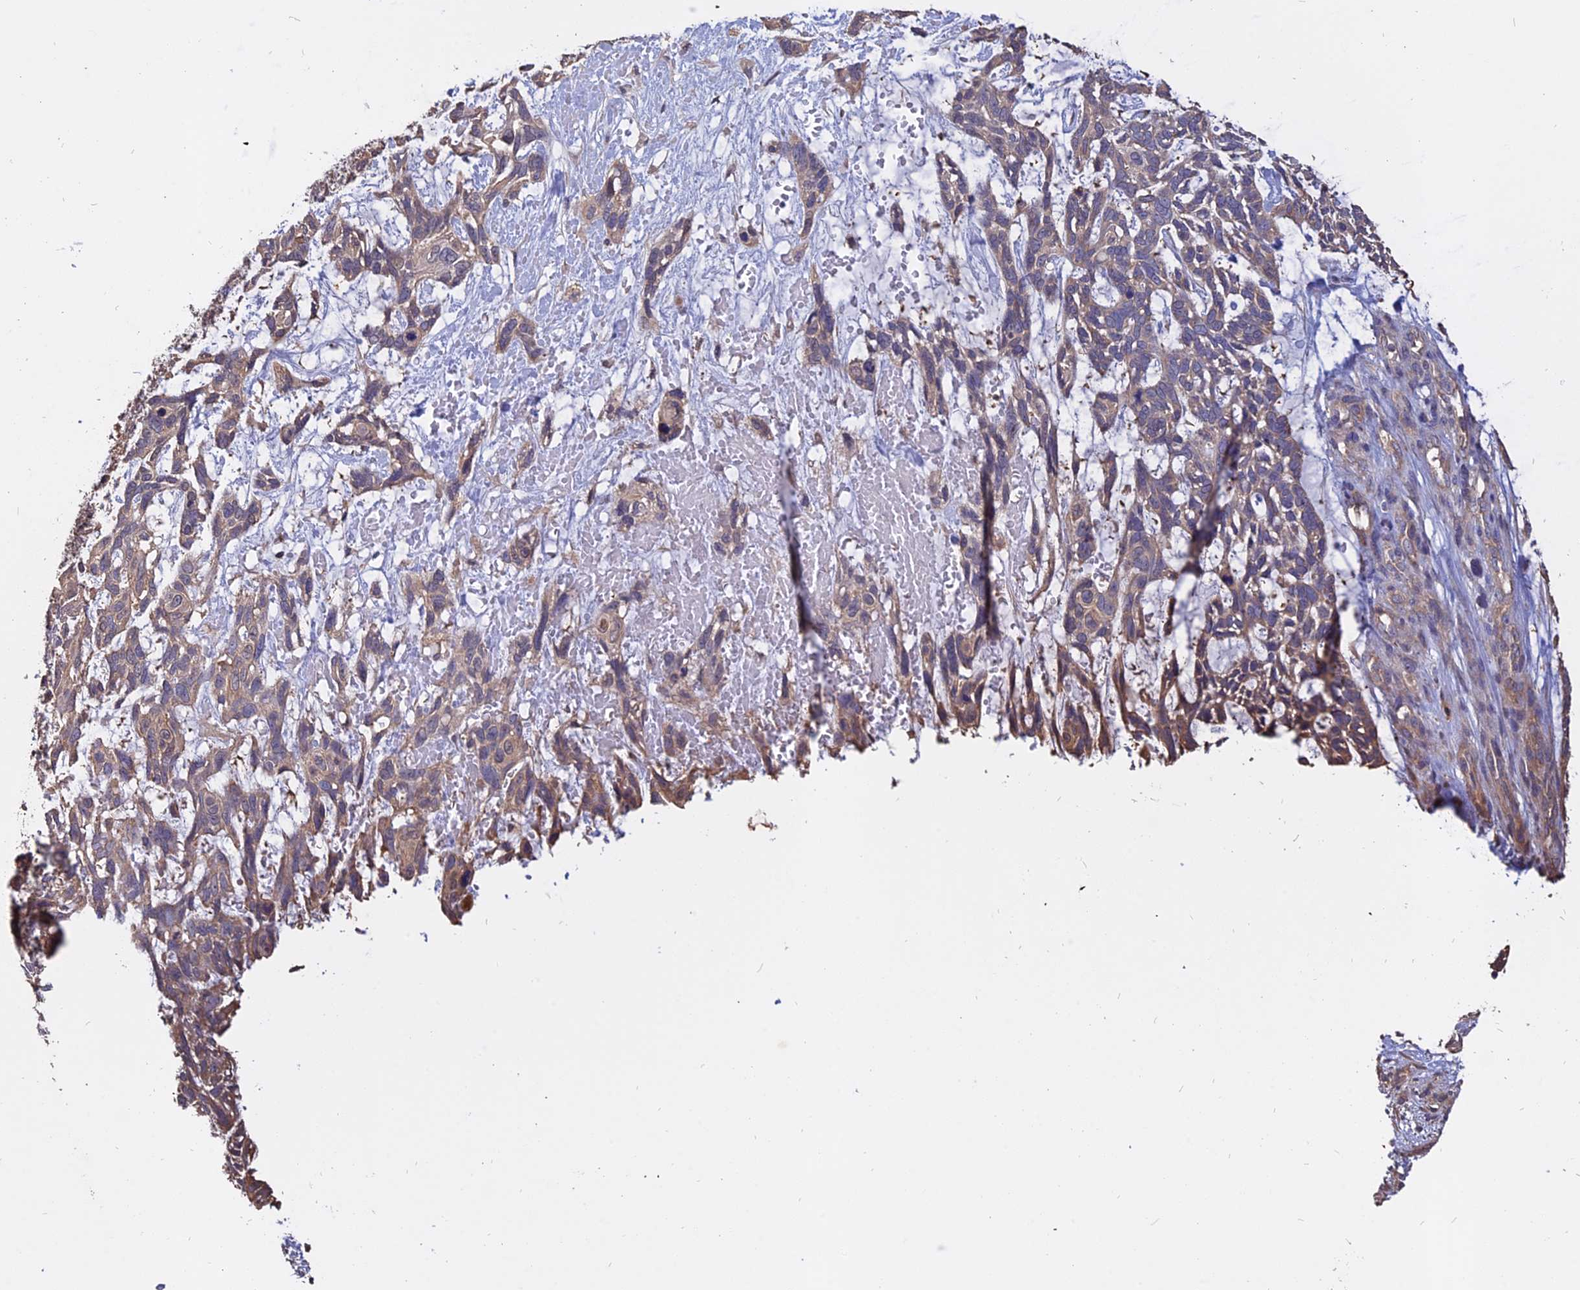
{"staining": {"intensity": "weak", "quantity": "<25%", "location": "cytoplasmic/membranous"}, "tissue": "skin cancer", "cell_type": "Tumor cells", "image_type": "cancer", "snomed": [{"axis": "morphology", "description": "Basal cell carcinoma"}, {"axis": "topography", "description": "Skin"}], "caption": "High power microscopy photomicrograph of an immunohistochemistry histopathology image of skin basal cell carcinoma, revealing no significant staining in tumor cells.", "gene": "CARMIL2", "patient": {"sex": "male", "age": 88}}